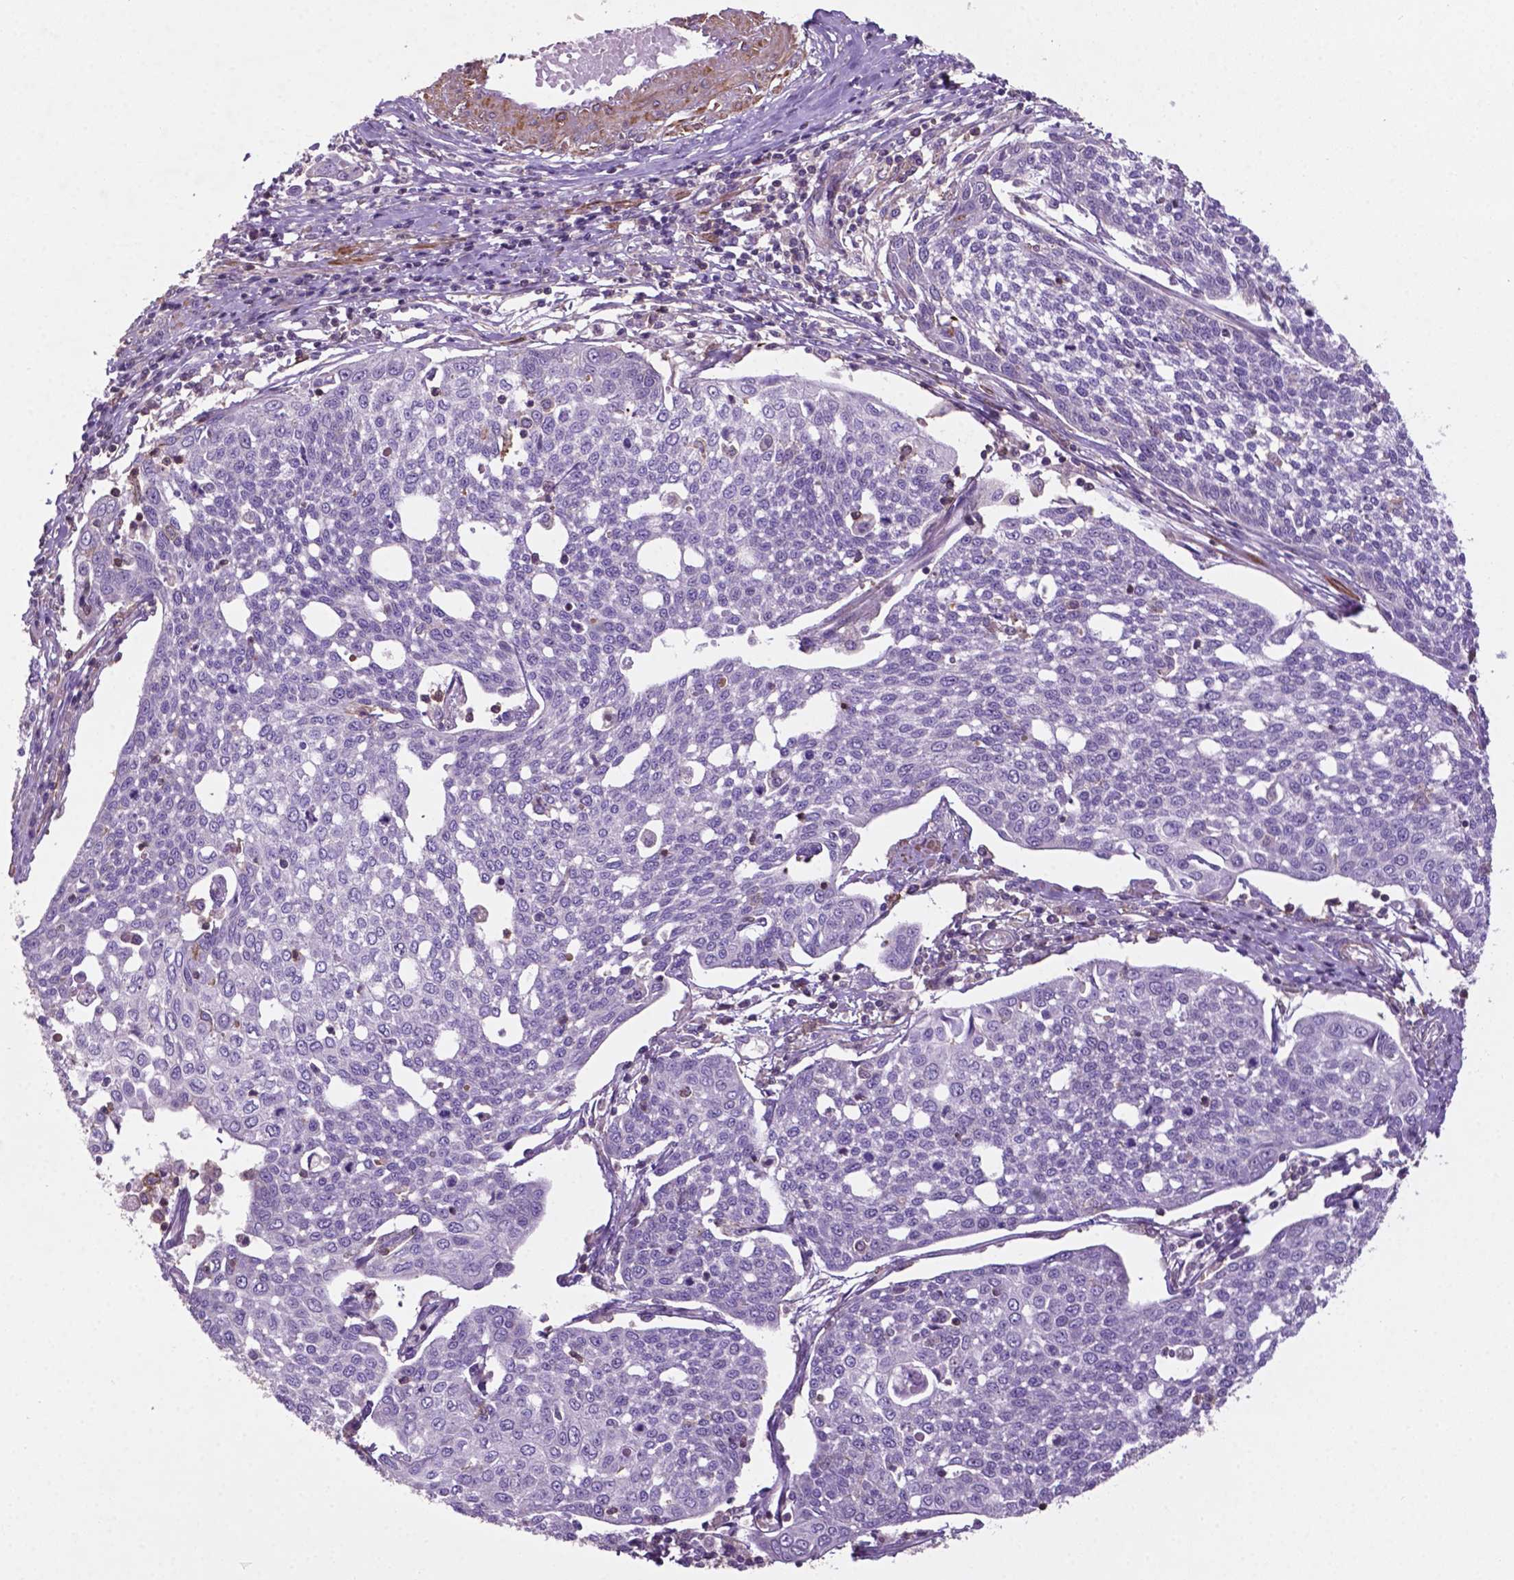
{"staining": {"intensity": "negative", "quantity": "none", "location": "none"}, "tissue": "cervical cancer", "cell_type": "Tumor cells", "image_type": "cancer", "snomed": [{"axis": "morphology", "description": "Squamous cell carcinoma, NOS"}, {"axis": "topography", "description": "Cervix"}], "caption": "Squamous cell carcinoma (cervical) was stained to show a protein in brown. There is no significant positivity in tumor cells. The staining was performed using DAB to visualize the protein expression in brown, while the nuclei were stained in blue with hematoxylin (Magnification: 20x).", "gene": "BMP4", "patient": {"sex": "female", "age": 34}}